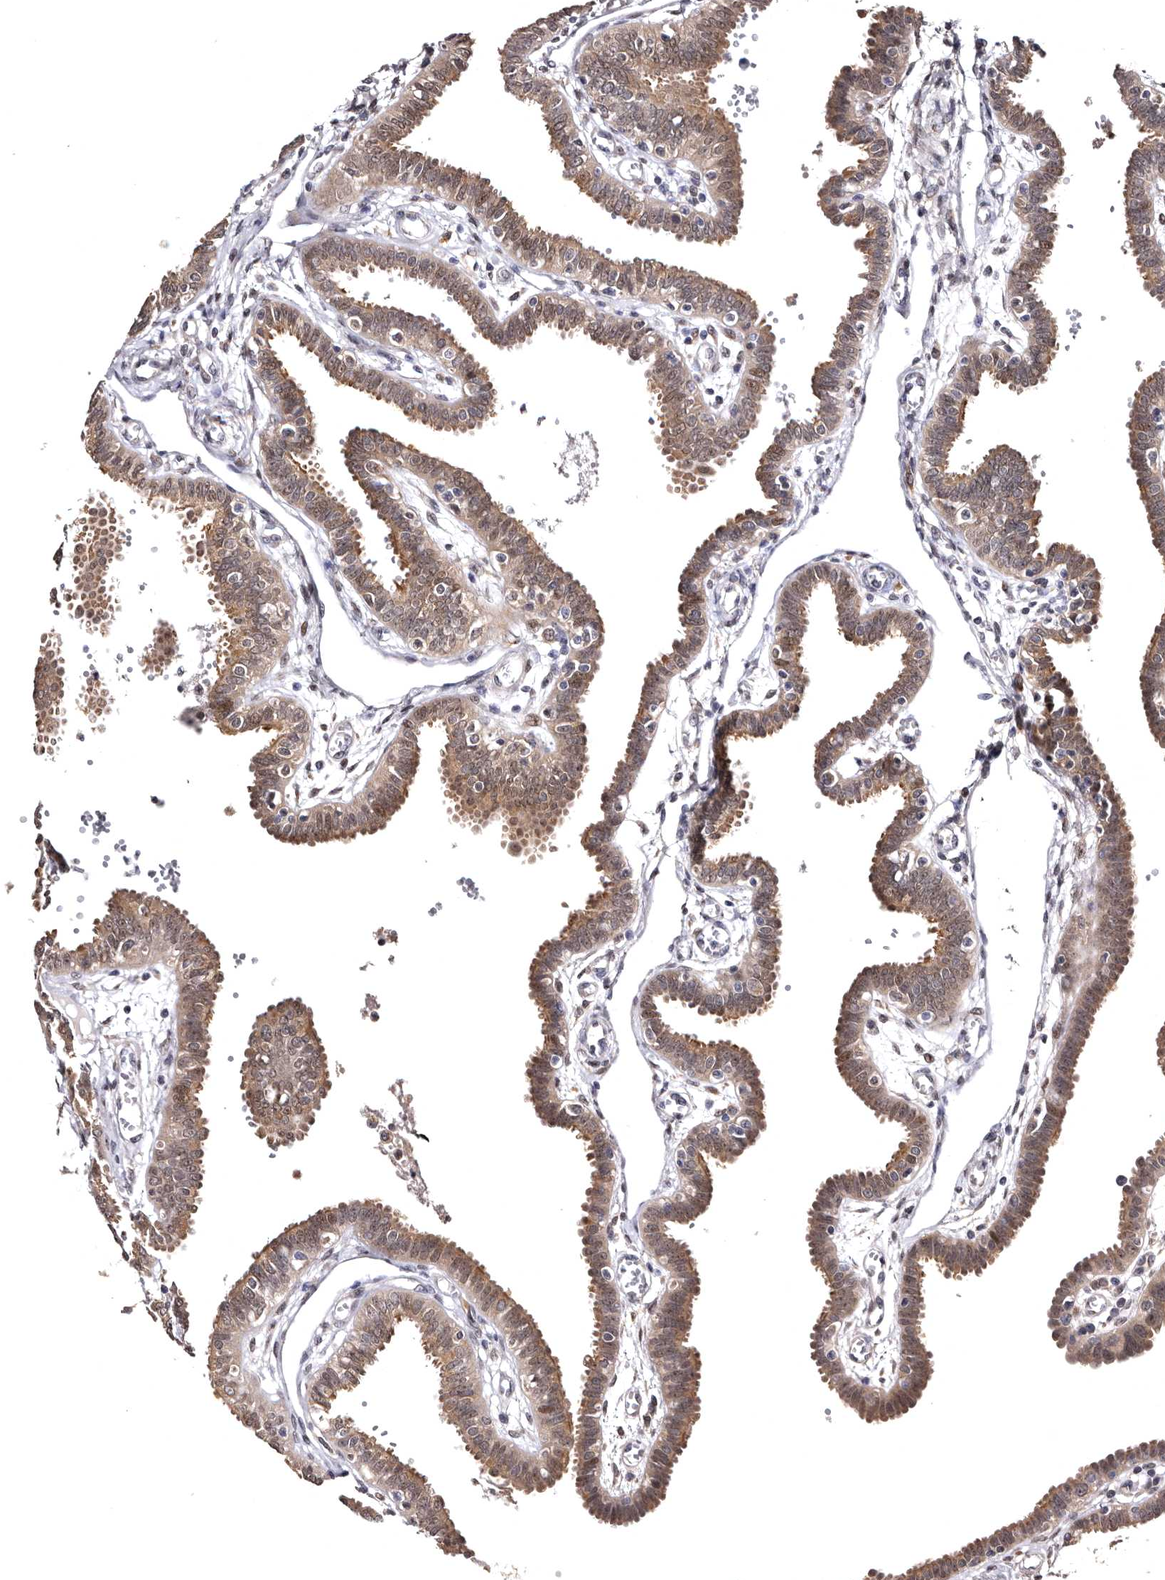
{"staining": {"intensity": "moderate", "quantity": ">75%", "location": "cytoplasmic/membranous,nuclear"}, "tissue": "fallopian tube", "cell_type": "Glandular cells", "image_type": "normal", "snomed": [{"axis": "morphology", "description": "Normal tissue, NOS"}, {"axis": "topography", "description": "Fallopian tube"}], "caption": "This histopathology image reveals immunohistochemistry staining of benign fallopian tube, with medium moderate cytoplasmic/membranous,nuclear expression in approximately >75% of glandular cells.", "gene": "FAM91A1", "patient": {"sex": "female", "age": 32}}